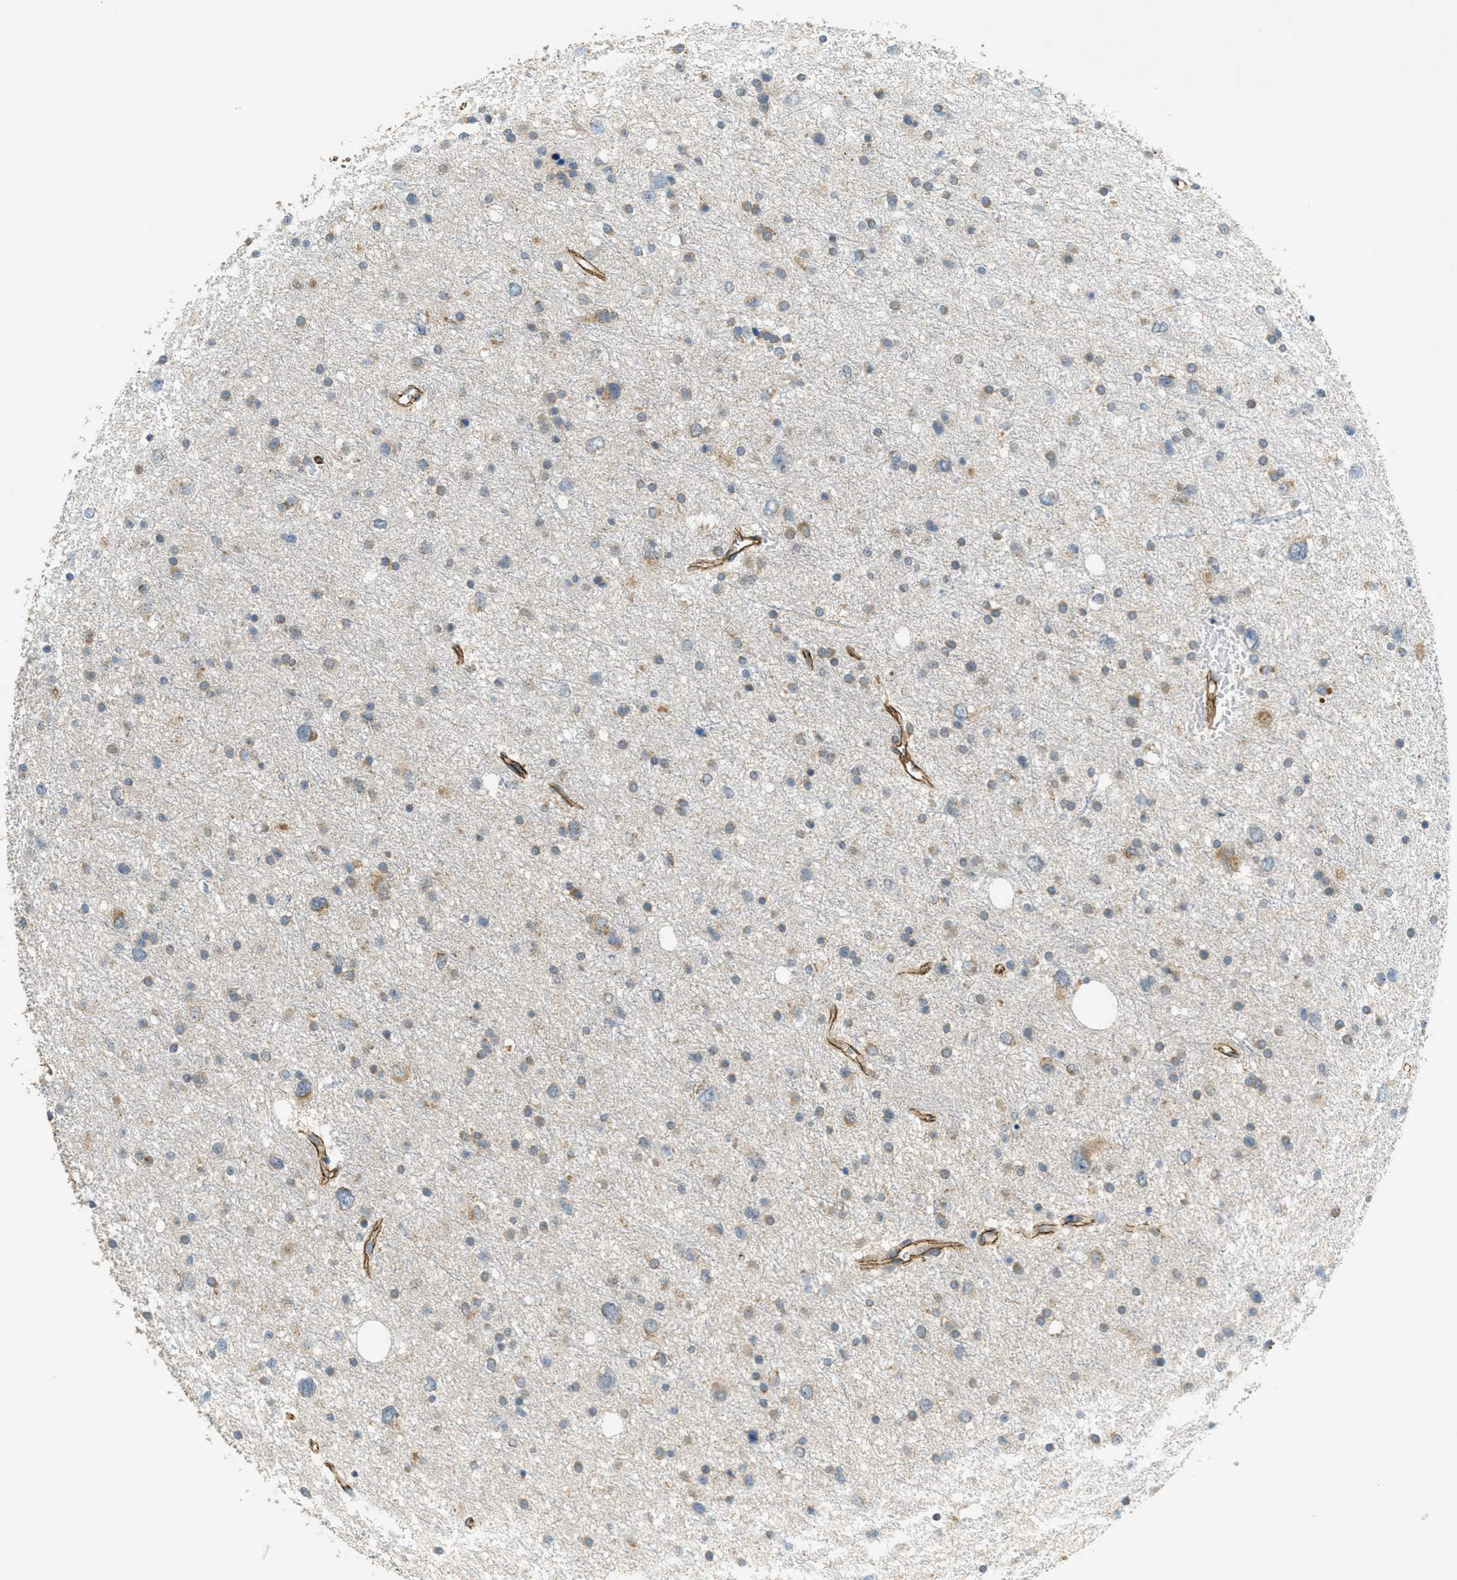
{"staining": {"intensity": "weak", "quantity": ">75%", "location": "cytoplasmic/membranous"}, "tissue": "glioma", "cell_type": "Tumor cells", "image_type": "cancer", "snomed": [{"axis": "morphology", "description": "Glioma, malignant, Low grade"}, {"axis": "topography", "description": "Brain"}], "caption": "Weak cytoplasmic/membranous protein staining is seen in about >75% of tumor cells in low-grade glioma (malignant).", "gene": "JCAD", "patient": {"sex": "female", "age": 37}}